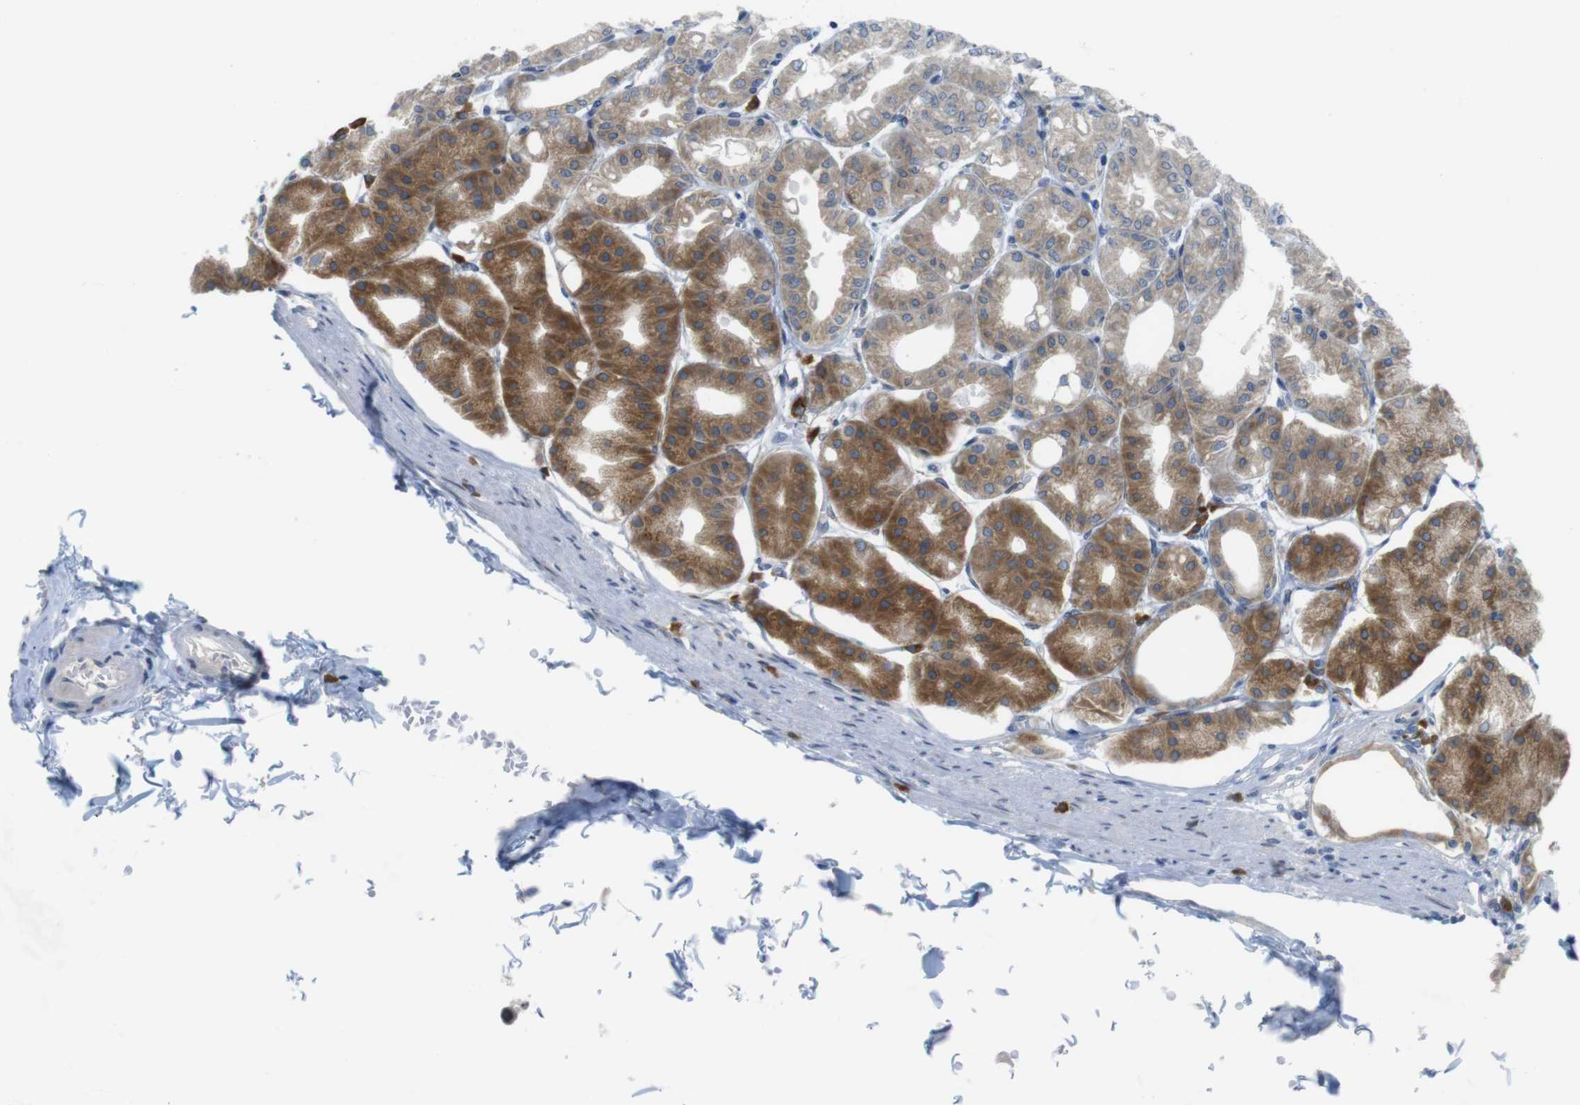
{"staining": {"intensity": "moderate", "quantity": "25%-75%", "location": "cytoplasmic/membranous"}, "tissue": "stomach", "cell_type": "Glandular cells", "image_type": "normal", "snomed": [{"axis": "morphology", "description": "Normal tissue, NOS"}, {"axis": "topography", "description": "Stomach, lower"}], "caption": "Stomach stained with DAB immunohistochemistry (IHC) exhibits medium levels of moderate cytoplasmic/membranous staining in about 25%-75% of glandular cells. Using DAB (3,3'-diaminobenzidine) (brown) and hematoxylin (blue) stains, captured at high magnification using brightfield microscopy.", "gene": "ERGIC3", "patient": {"sex": "male", "age": 71}}